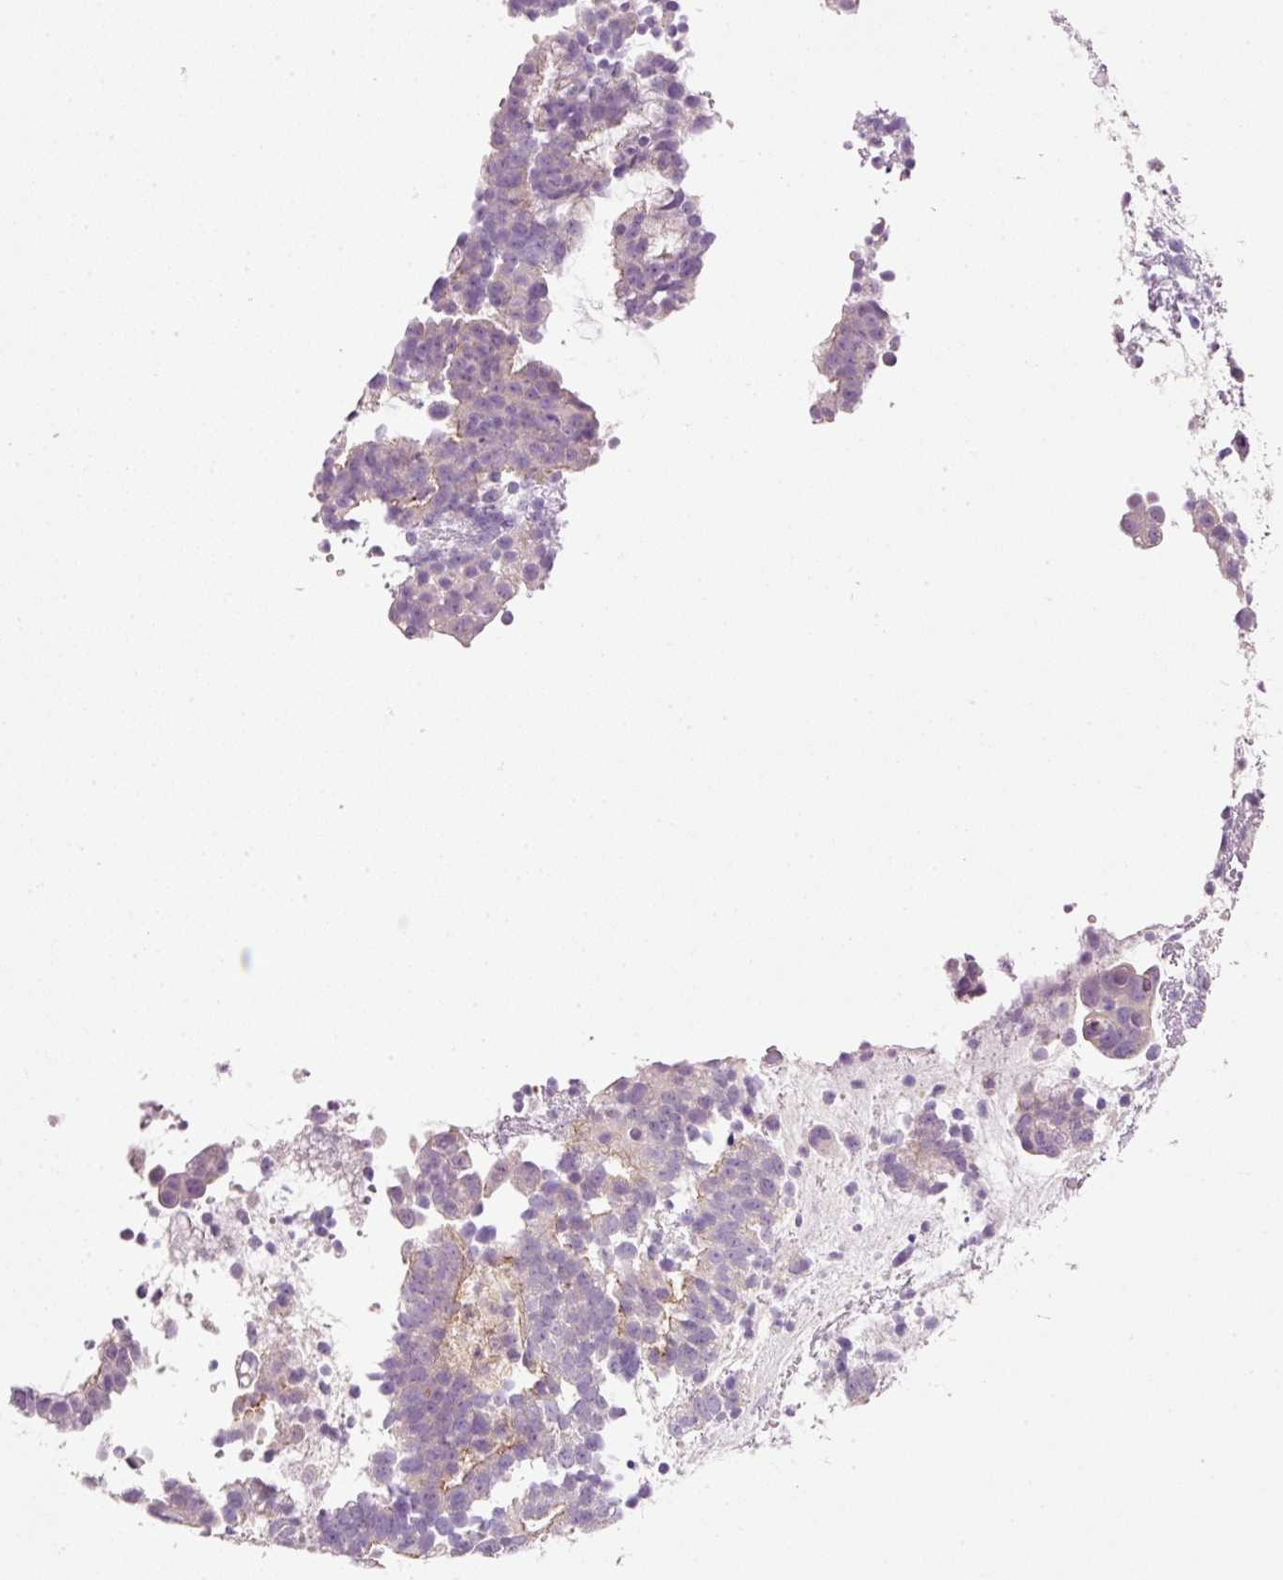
{"staining": {"intensity": "weak", "quantity": "<25%", "location": "cytoplasmic/membranous"}, "tissue": "endometrial cancer", "cell_type": "Tumor cells", "image_type": "cancer", "snomed": [{"axis": "morphology", "description": "Adenocarcinoma, NOS"}, {"axis": "topography", "description": "Endometrium"}], "caption": "This is an IHC micrograph of endometrial cancer. There is no positivity in tumor cells.", "gene": "TENT5C", "patient": {"sex": "female", "age": 76}}